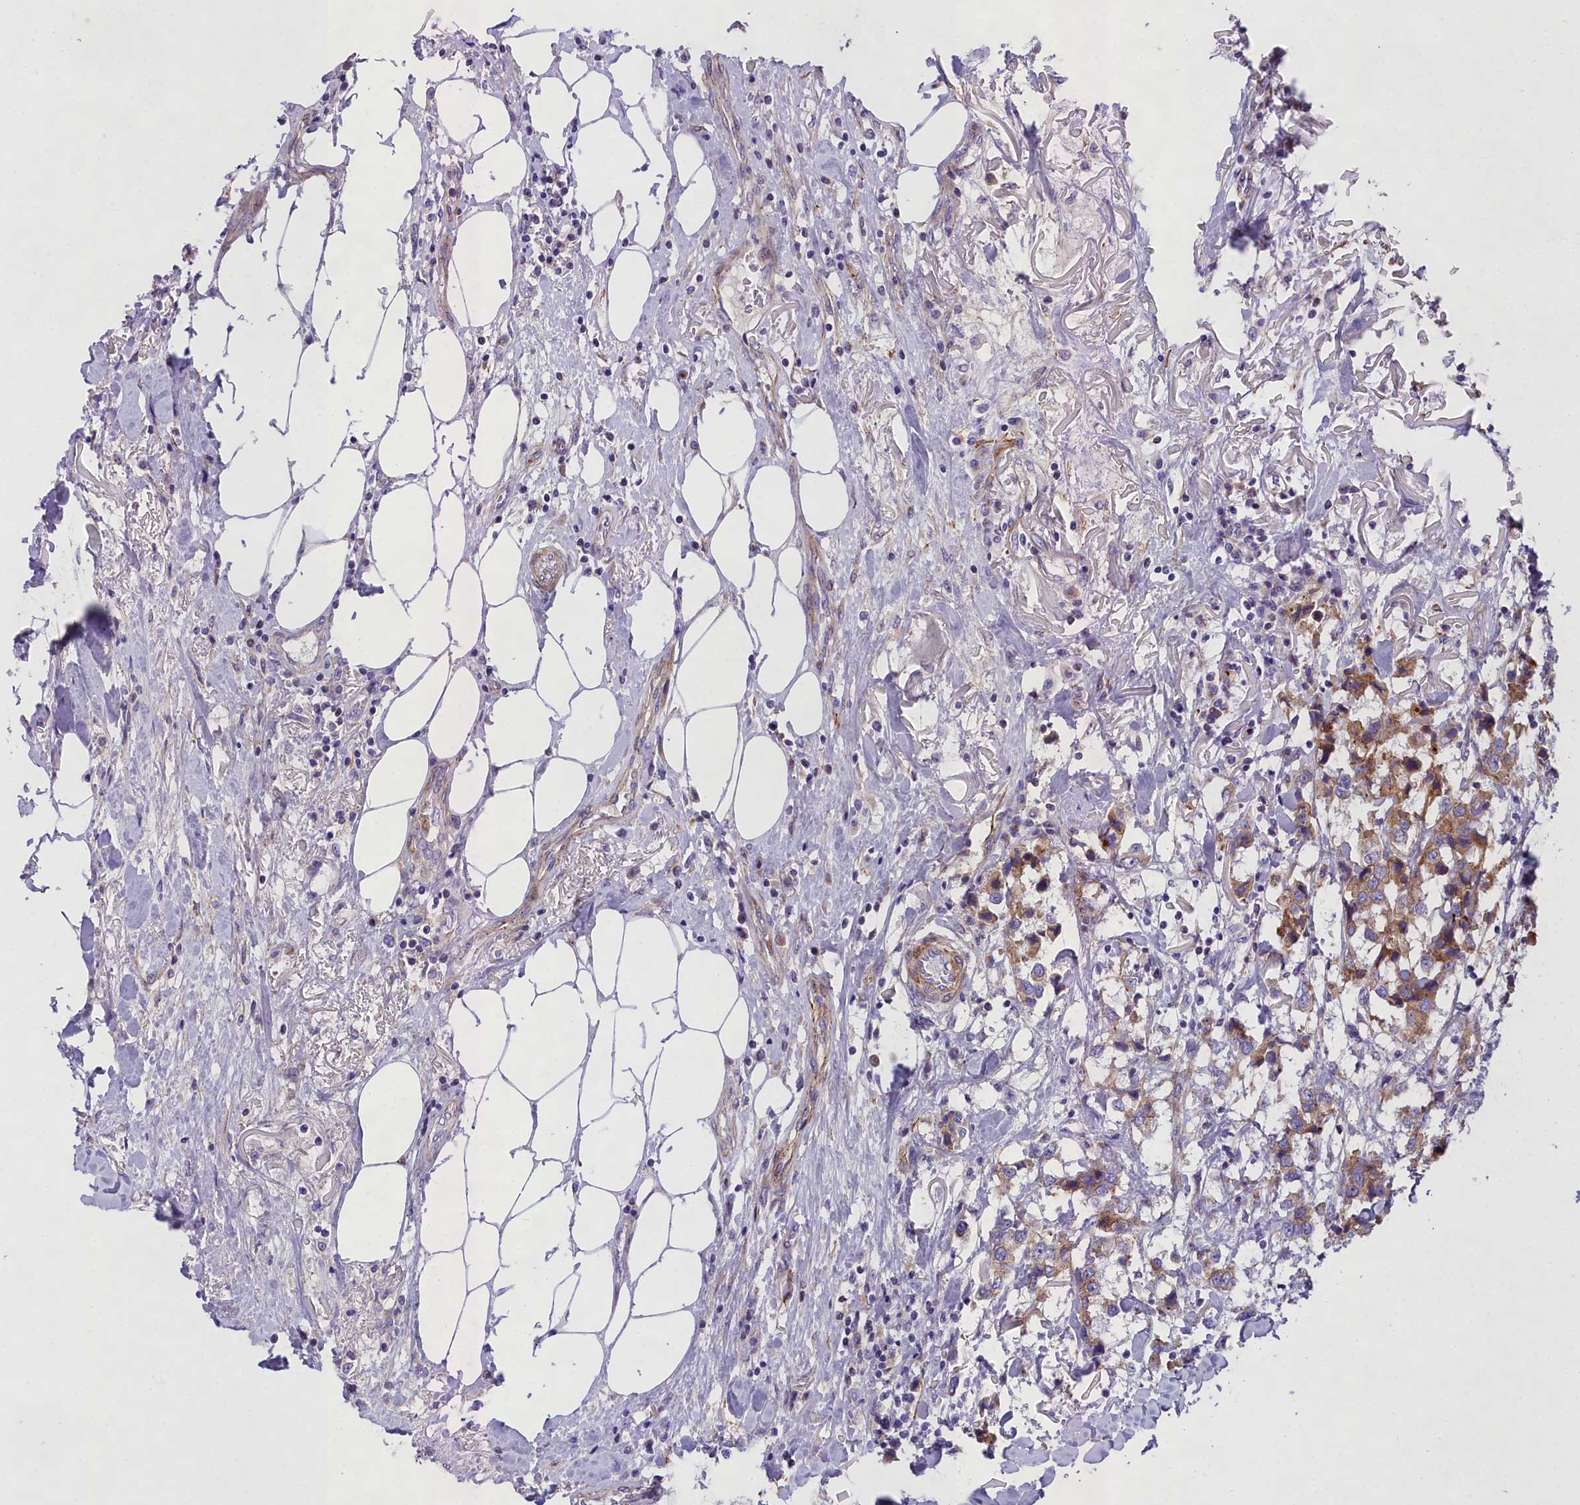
{"staining": {"intensity": "moderate", "quantity": ">75%", "location": "cytoplasmic/membranous"}, "tissue": "breast cancer", "cell_type": "Tumor cells", "image_type": "cancer", "snomed": [{"axis": "morphology", "description": "Duct carcinoma"}, {"axis": "topography", "description": "Breast"}], "caption": "Brown immunohistochemical staining in human breast cancer (invasive ductal carcinoma) exhibits moderate cytoplasmic/membranous staining in about >75% of tumor cells.", "gene": "GFRA1", "patient": {"sex": "female", "age": 80}}